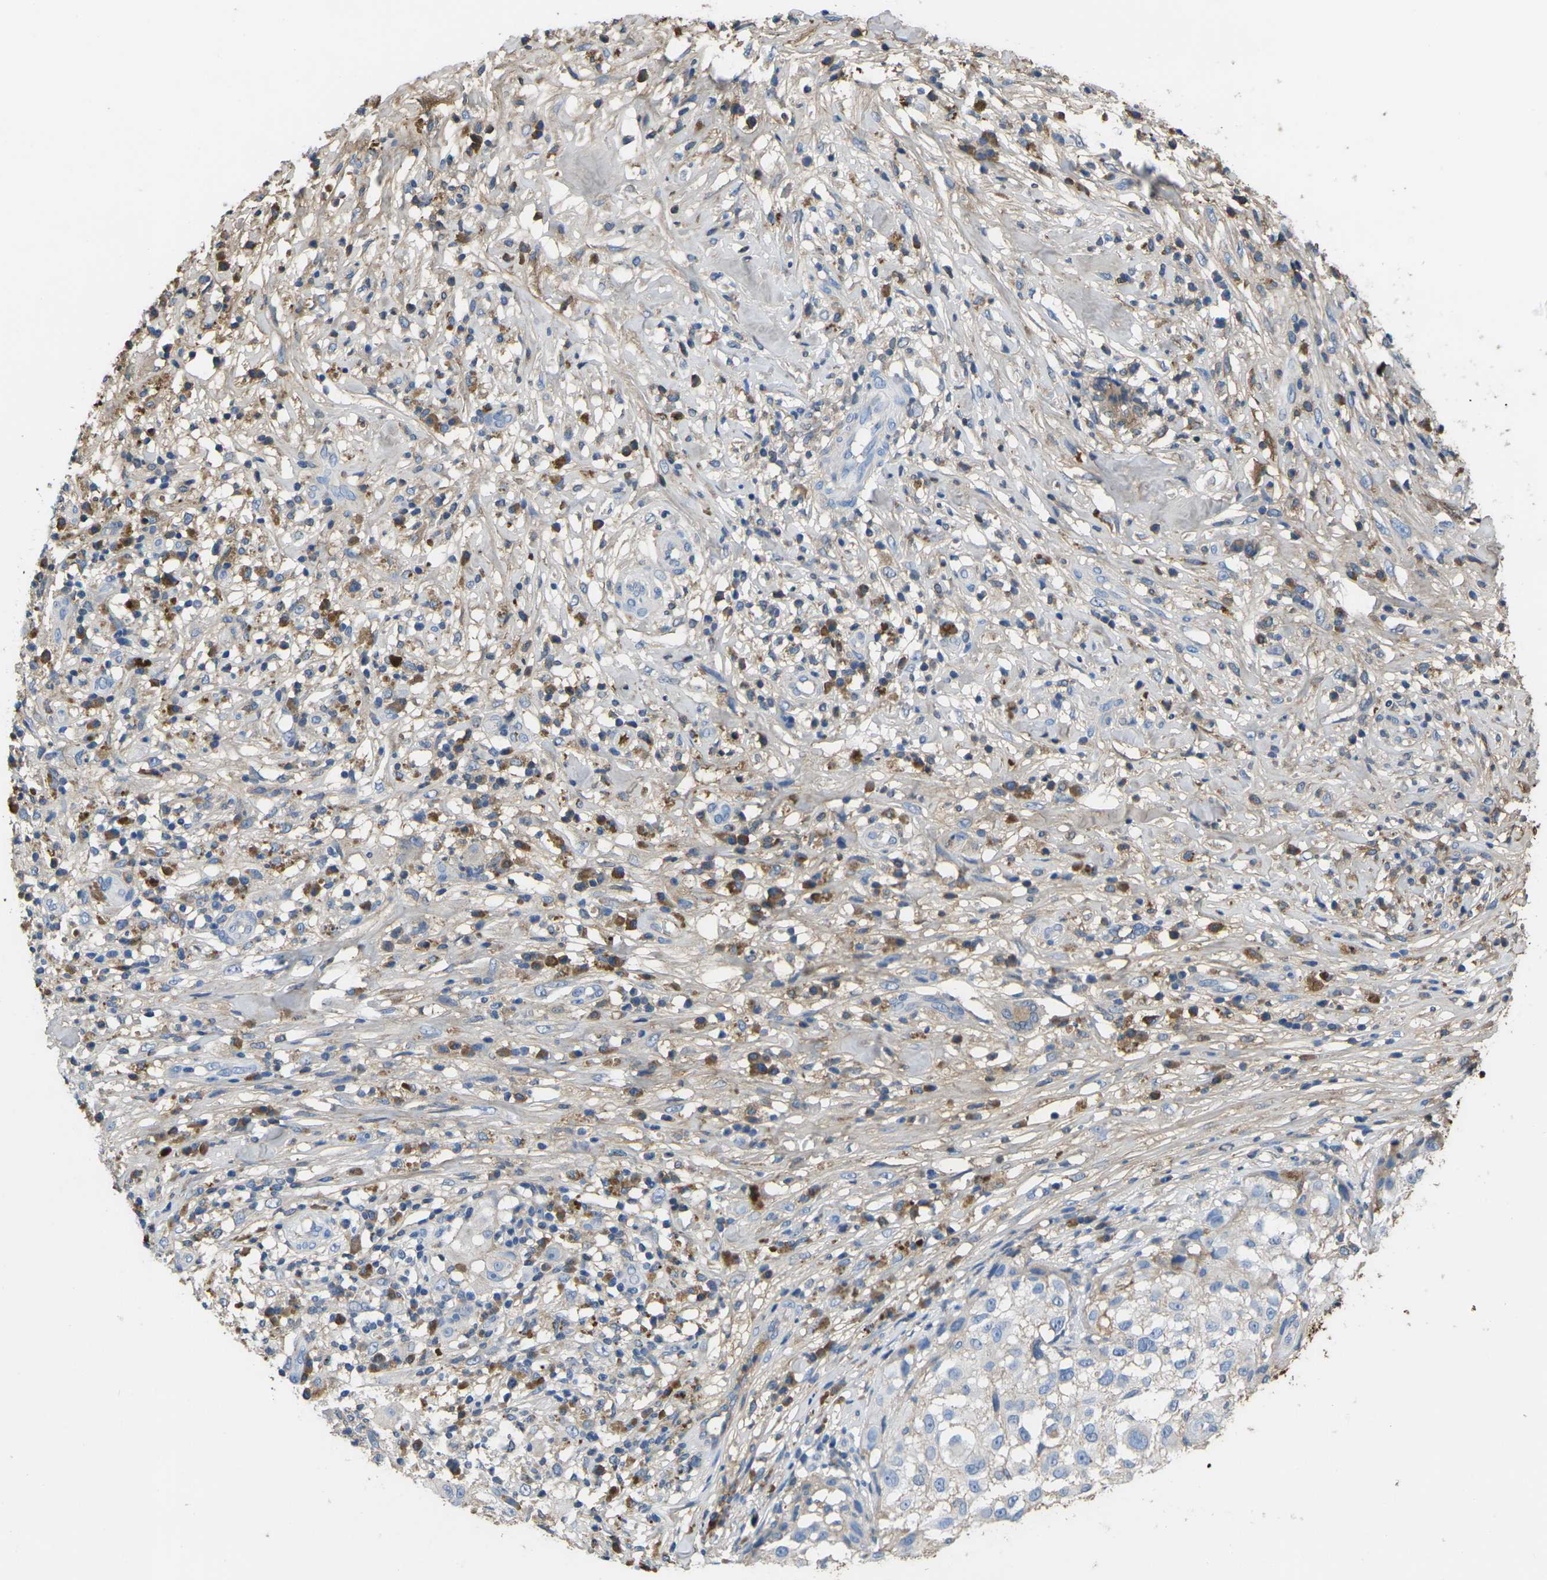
{"staining": {"intensity": "negative", "quantity": "none", "location": "none"}, "tissue": "melanoma", "cell_type": "Tumor cells", "image_type": "cancer", "snomed": [{"axis": "morphology", "description": "Necrosis, NOS"}, {"axis": "morphology", "description": "Malignant melanoma, NOS"}, {"axis": "topography", "description": "Skin"}], "caption": "The immunohistochemistry histopathology image has no significant expression in tumor cells of malignant melanoma tissue.", "gene": "GREM2", "patient": {"sex": "female", "age": 87}}